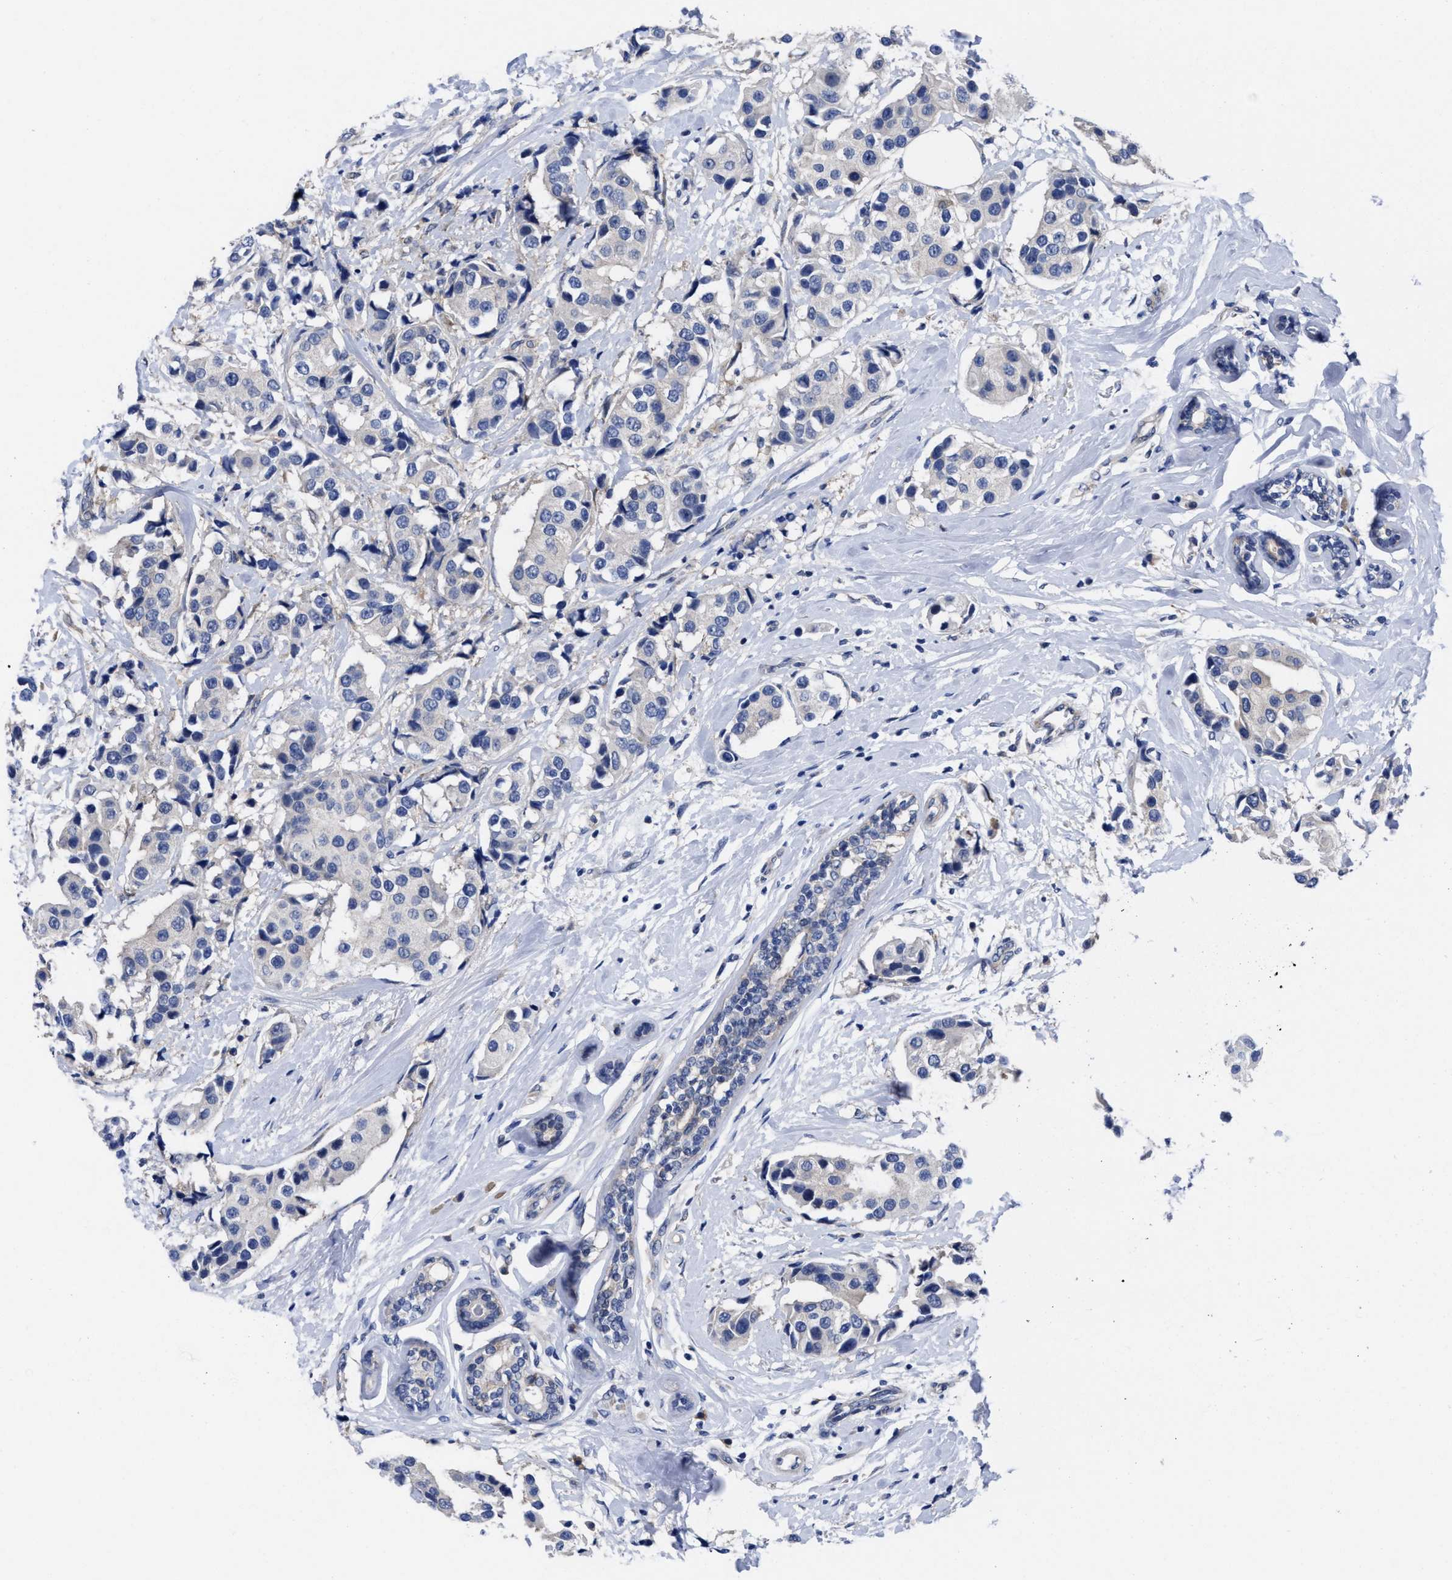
{"staining": {"intensity": "negative", "quantity": "none", "location": "none"}, "tissue": "breast cancer", "cell_type": "Tumor cells", "image_type": "cancer", "snomed": [{"axis": "morphology", "description": "Normal tissue, NOS"}, {"axis": "morphology", "description": "Duct carcinoma"}, {"axis": "topography", "description": "Breast"}], "caption": "Human breast infiltrating ductal carcinoma stained for a protein using IHC demonstrates no positivity in tumor cells.", "gene": "TXNDC17", "patient": {"sex": "female", "age": 39}}